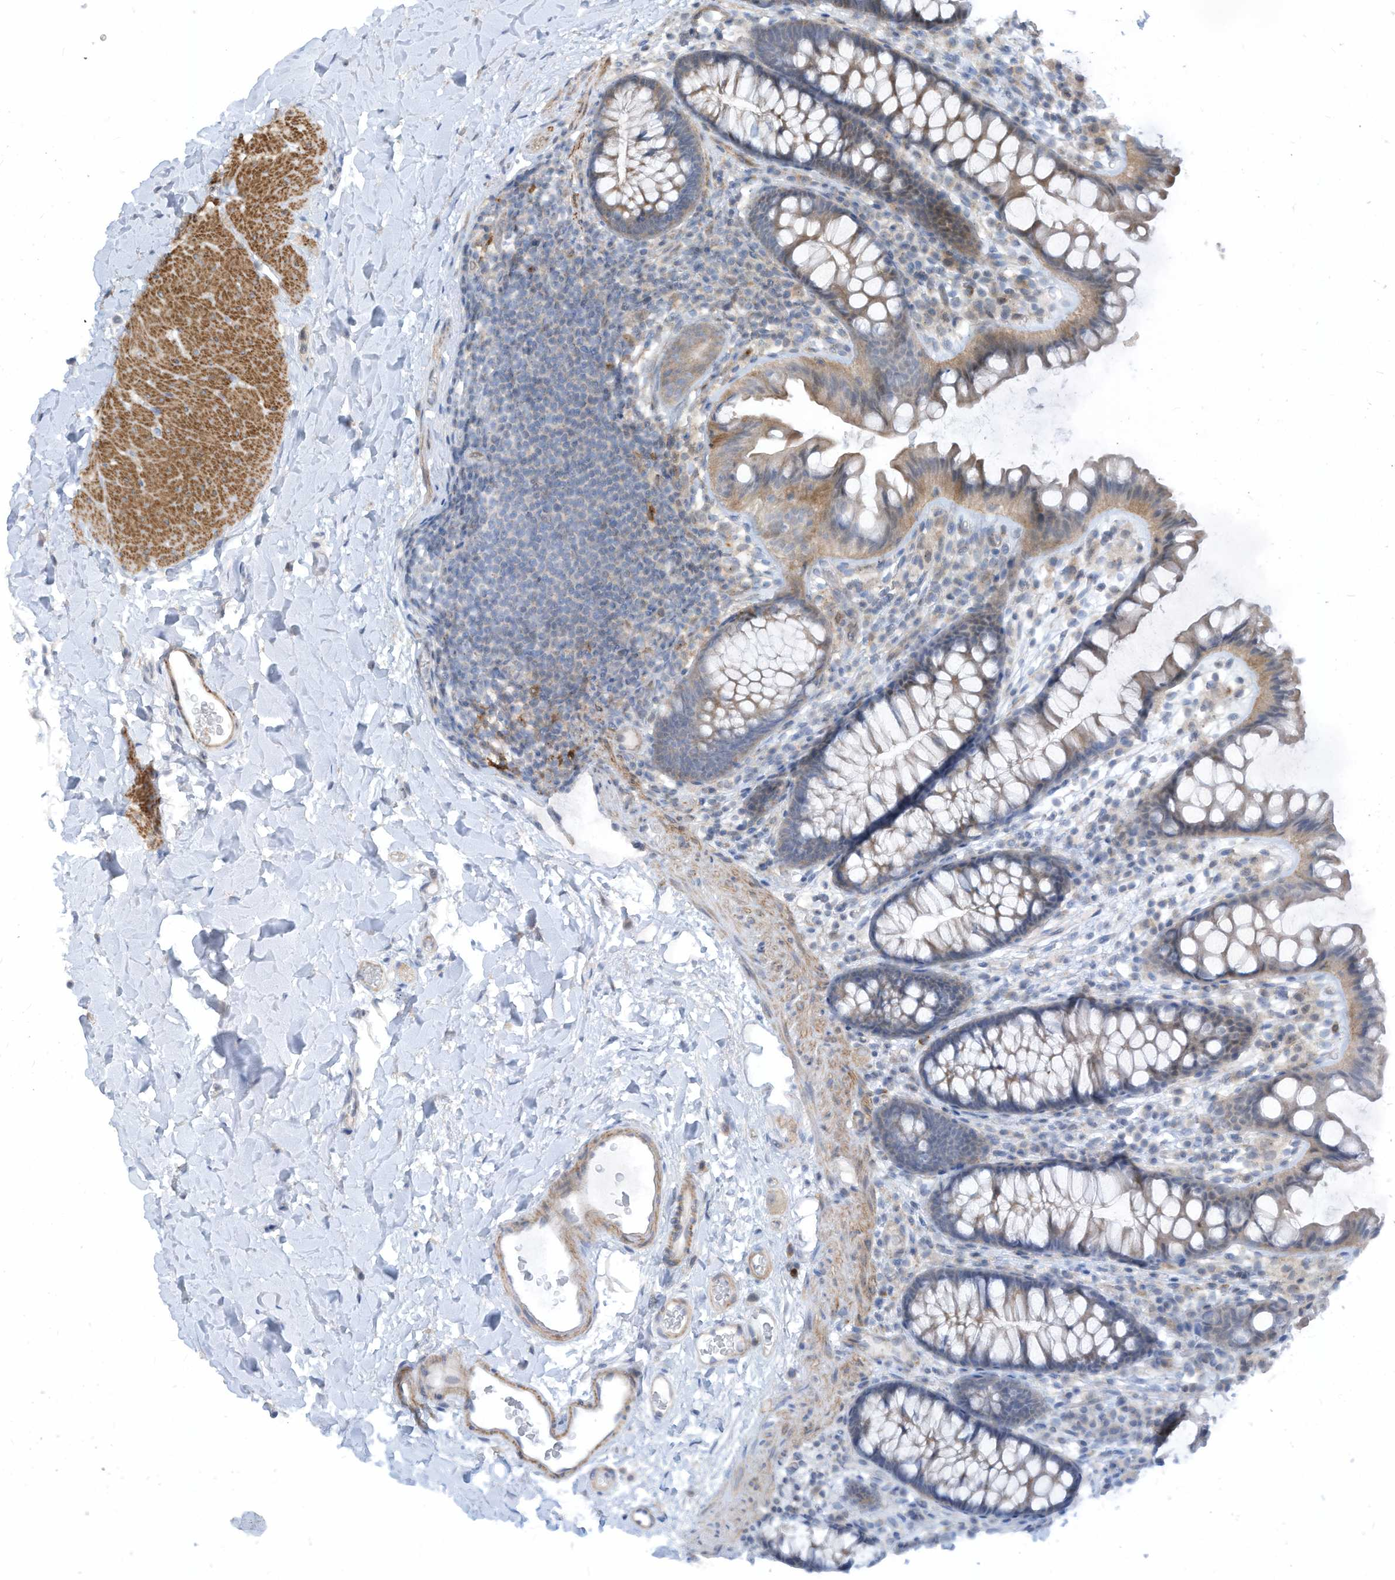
{"staining": {"intensity": "moderate", "quantity": ">75%", "location": "cytoplasmic/membranous"}, "tissue": "colon", "cell_type": "Endothelial cells", "image_type": "normal", "snomed": [{"axis": "morphology", "description": "Normal tissue, NOS"}, {"axis": "topography", "description": "Colon"}], "caption": "Human colon stained for a protein (brown) exhibits moderate cytoplasmic/membranous positive staining in approximately >75% of endothelial cells.", "gene": "GPATCH3", "patient": {"sex": "female", "age": 62}}